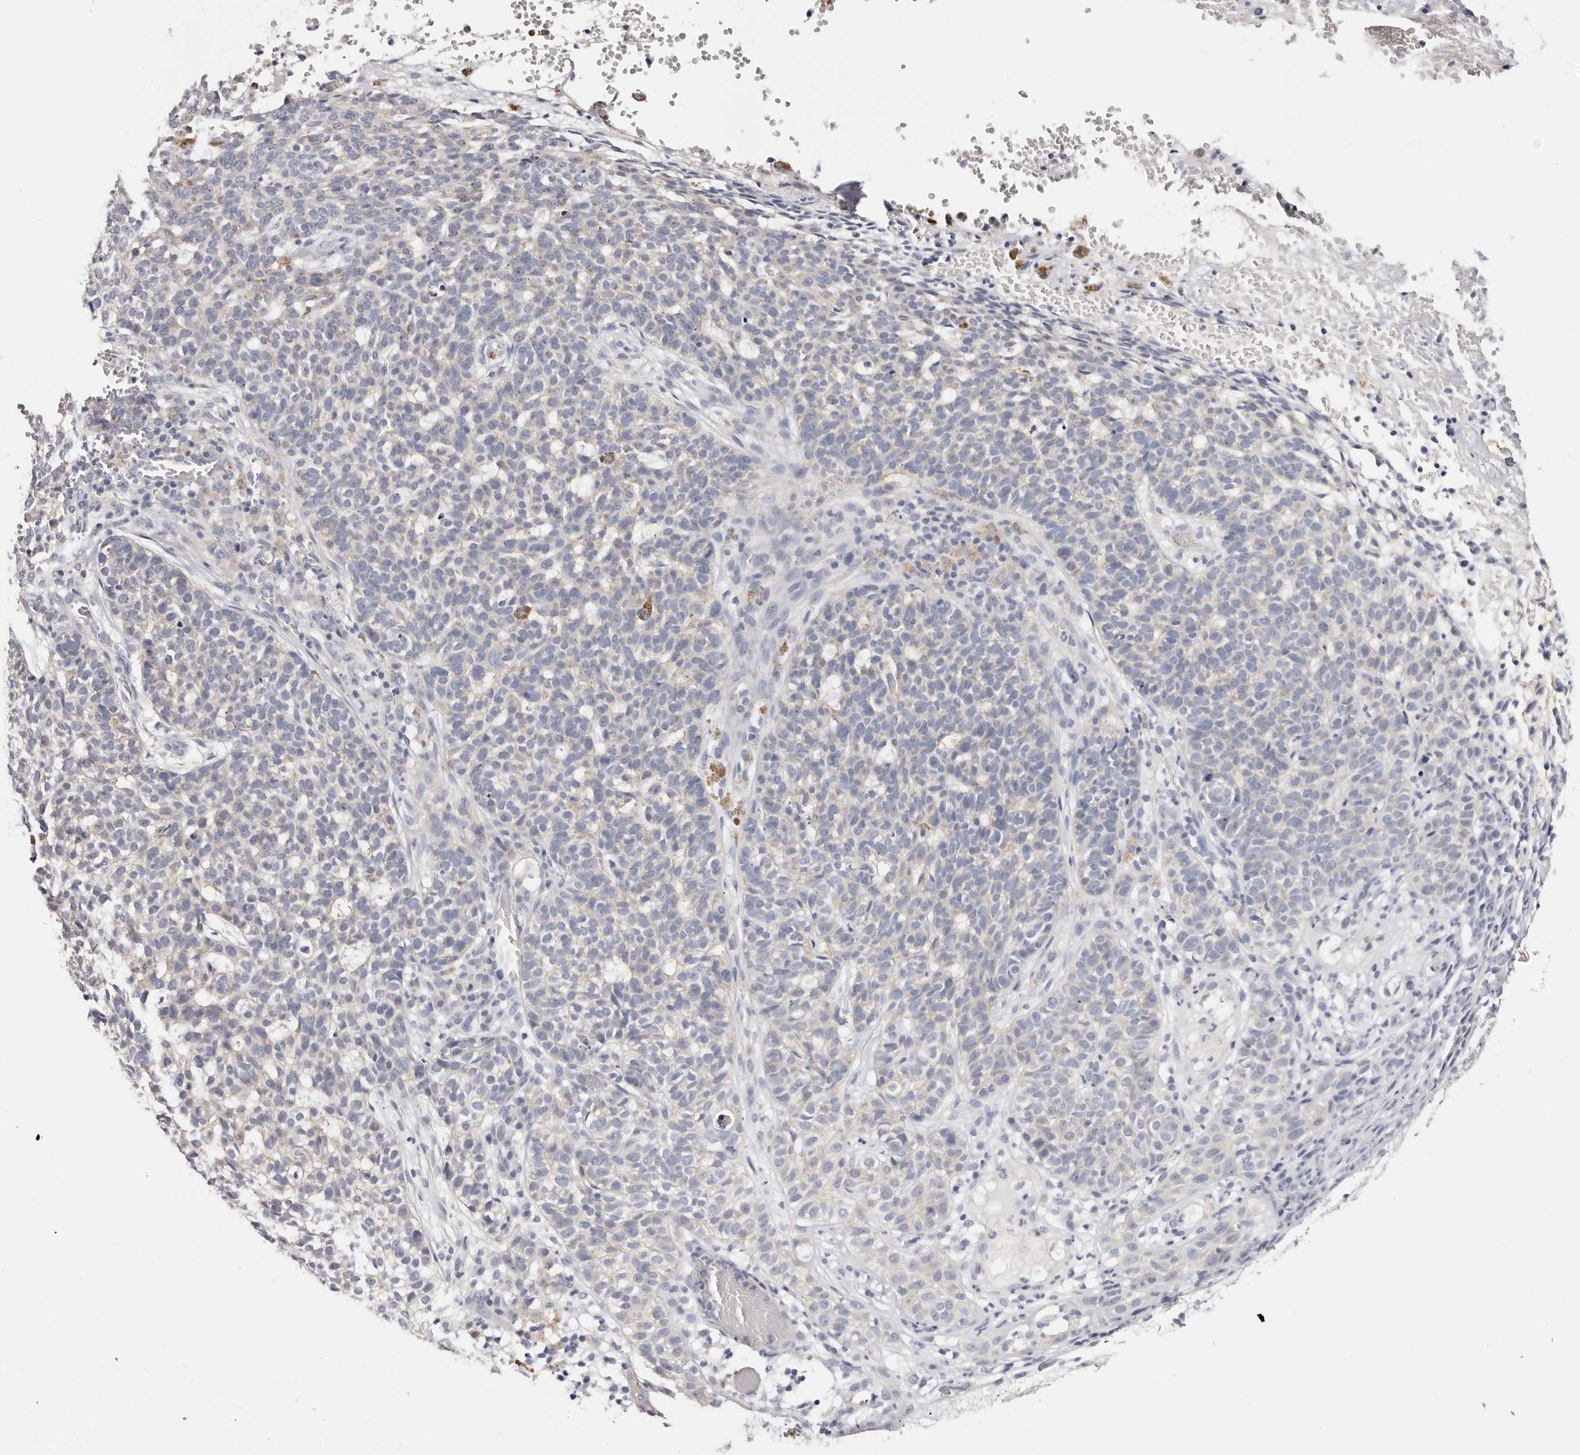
{"staining": {"intensity": "negative", "quantity": "none", "location": "none"}, "tissue": "skin cancer", "cell_type": "Tumor cells", "image_type": "cancer", "snomed": [{"axis": "morphology", "description": "Basal cell carcinoma"}, {"axis": "topography", "description": "Skin"}], "caption": "Immunohistochemistry (IHC) of human skin cancer exhibits no positivity in tumor cells.", "gene": "ROM1", "patient": {"sex": "male", "age": 85}}